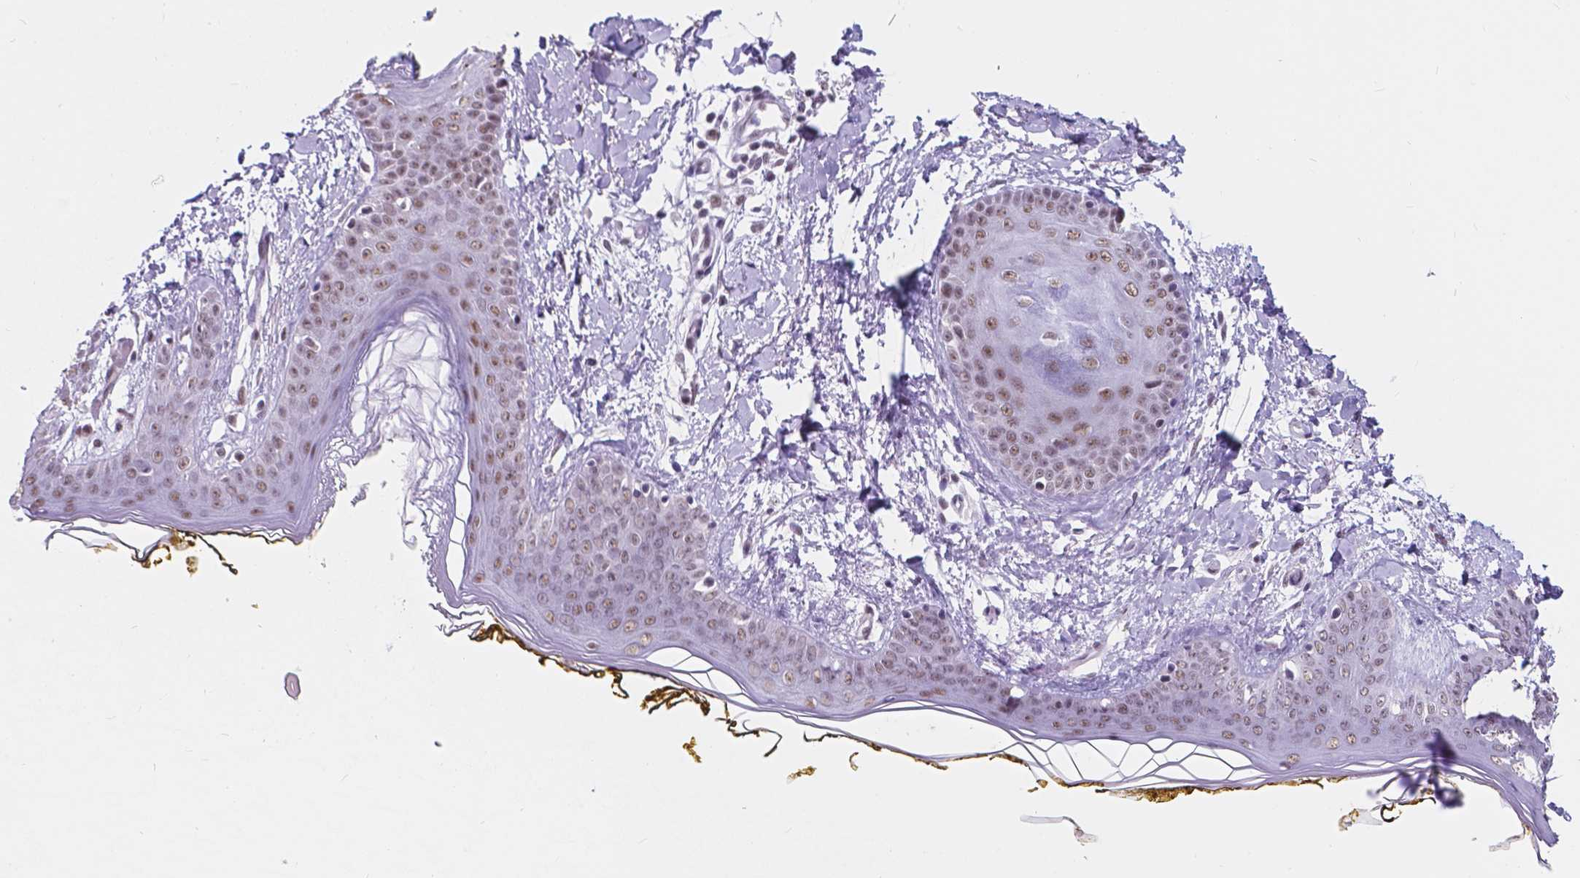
{"staining": {"intensity": "weak", "quantity": ">75%", "location": "nuclear"}, "tissue": "skin", "cell_type": "Fibroblasts", "image_type": "normal", "snomed": [{"axis": "morphology", "description": "Normal tissue, NOS"}, {"axis": "topography", "description": "Skin"}], "caption": "A brown stain shows weak nuclear staining of a protein in fibroblasts of benign skin.", "gene": "BCAS2", "patient": {"sex": "female", "age": 34}}